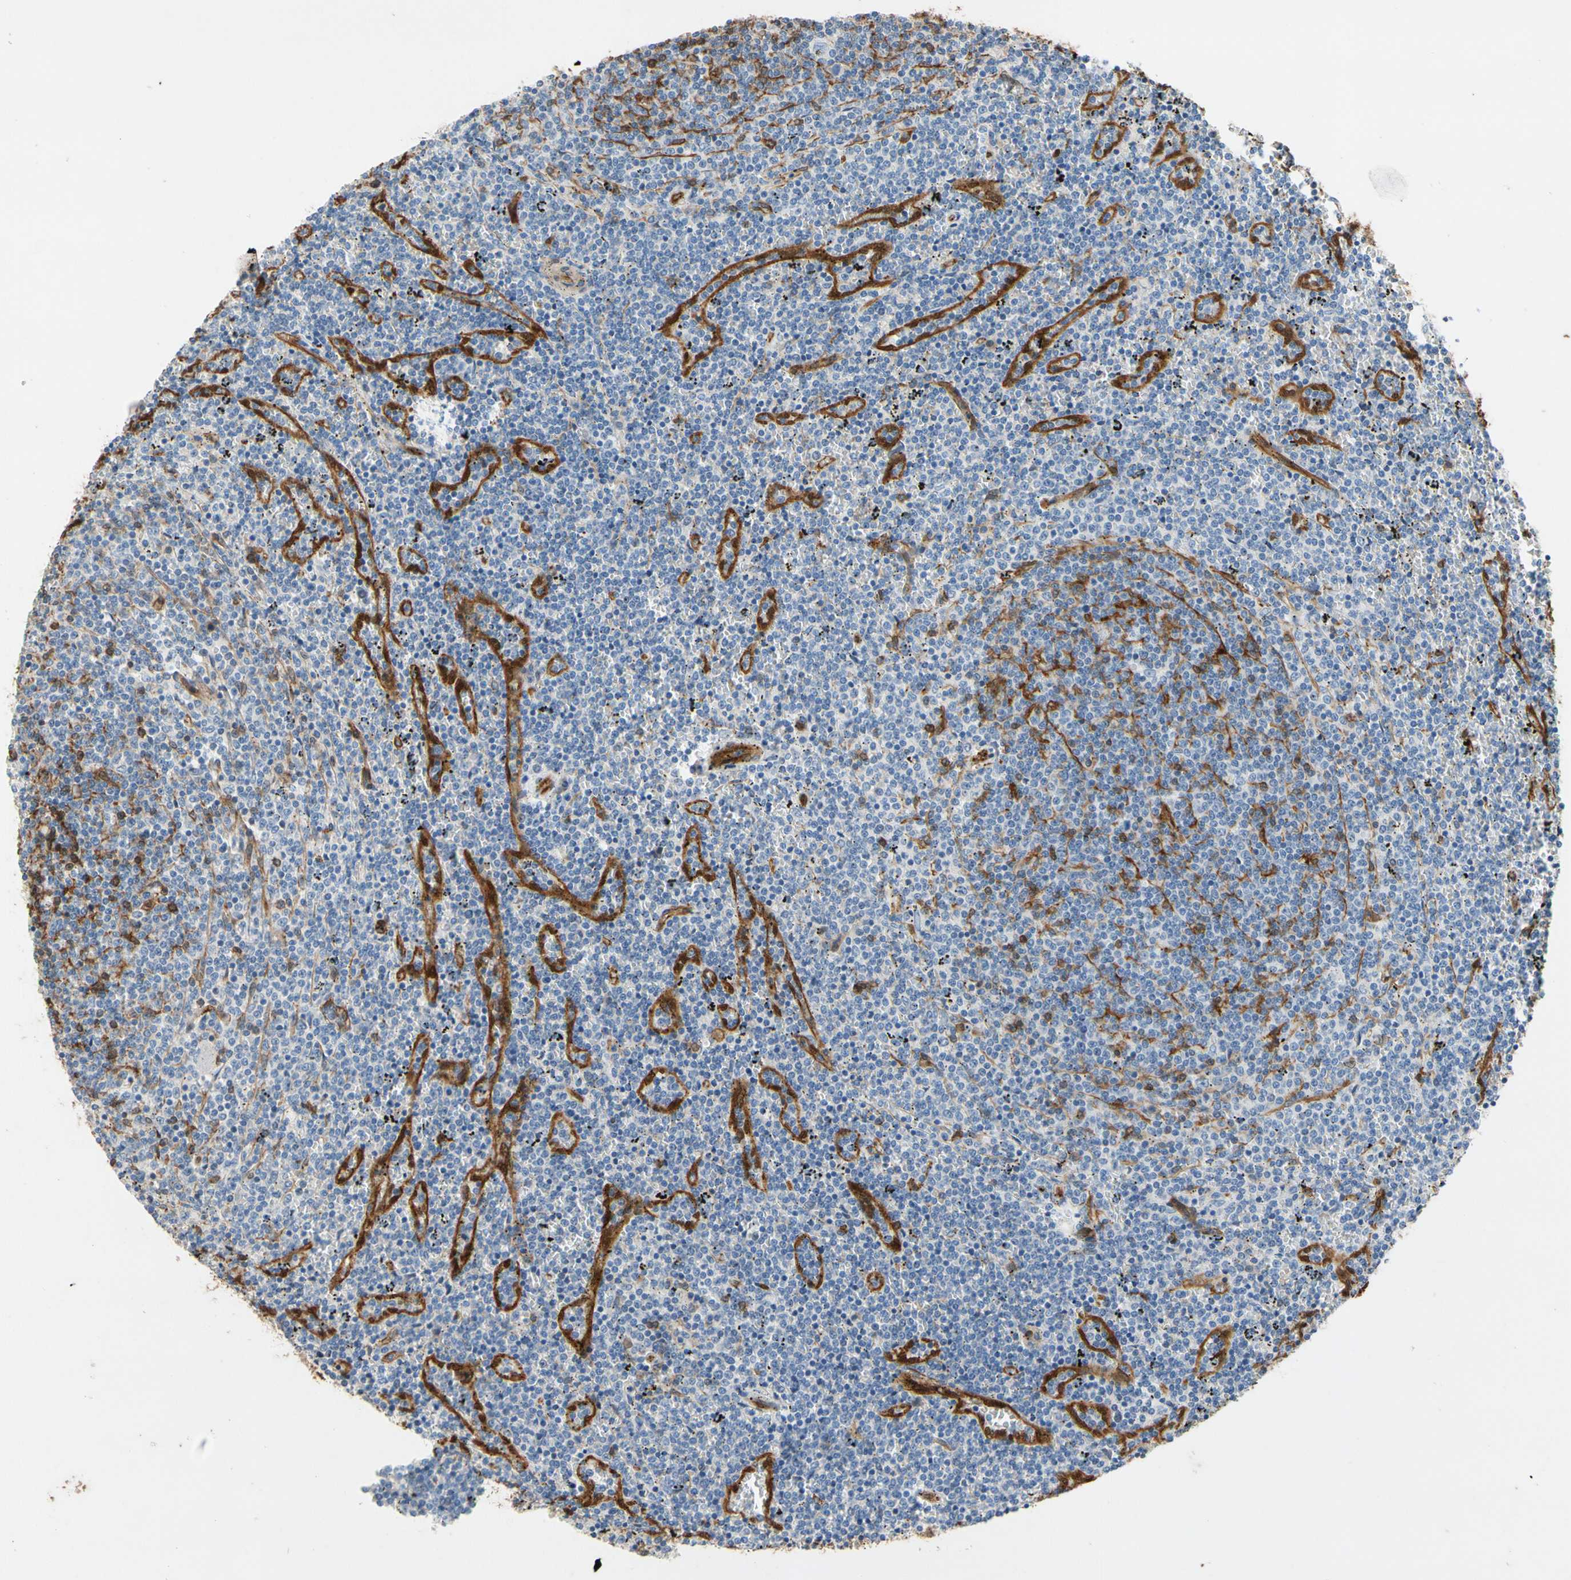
{"staining": {"intensity": "moderate", "quantity": "<25%", "location": "cytoplasmic/membranous"}, "tissue": "lymphoma", "cell_type": "Tumor cells", "image_type": "cancer", "snomed": [{"axis": "morphology", "description": "Malignant lymphoma, non-Hodgkin's type, Low grade"}, {"axis": "topography", "description": "Spleen"}], "caption": "Immunohistochemical staining of lymphoma demonstrates low levels of moderate cytoplasmic/membranous protein positivity in about <25% of tumor cells.", "gene": "CTTNBP2", "patient": {"sex": "female", "age": 50}}